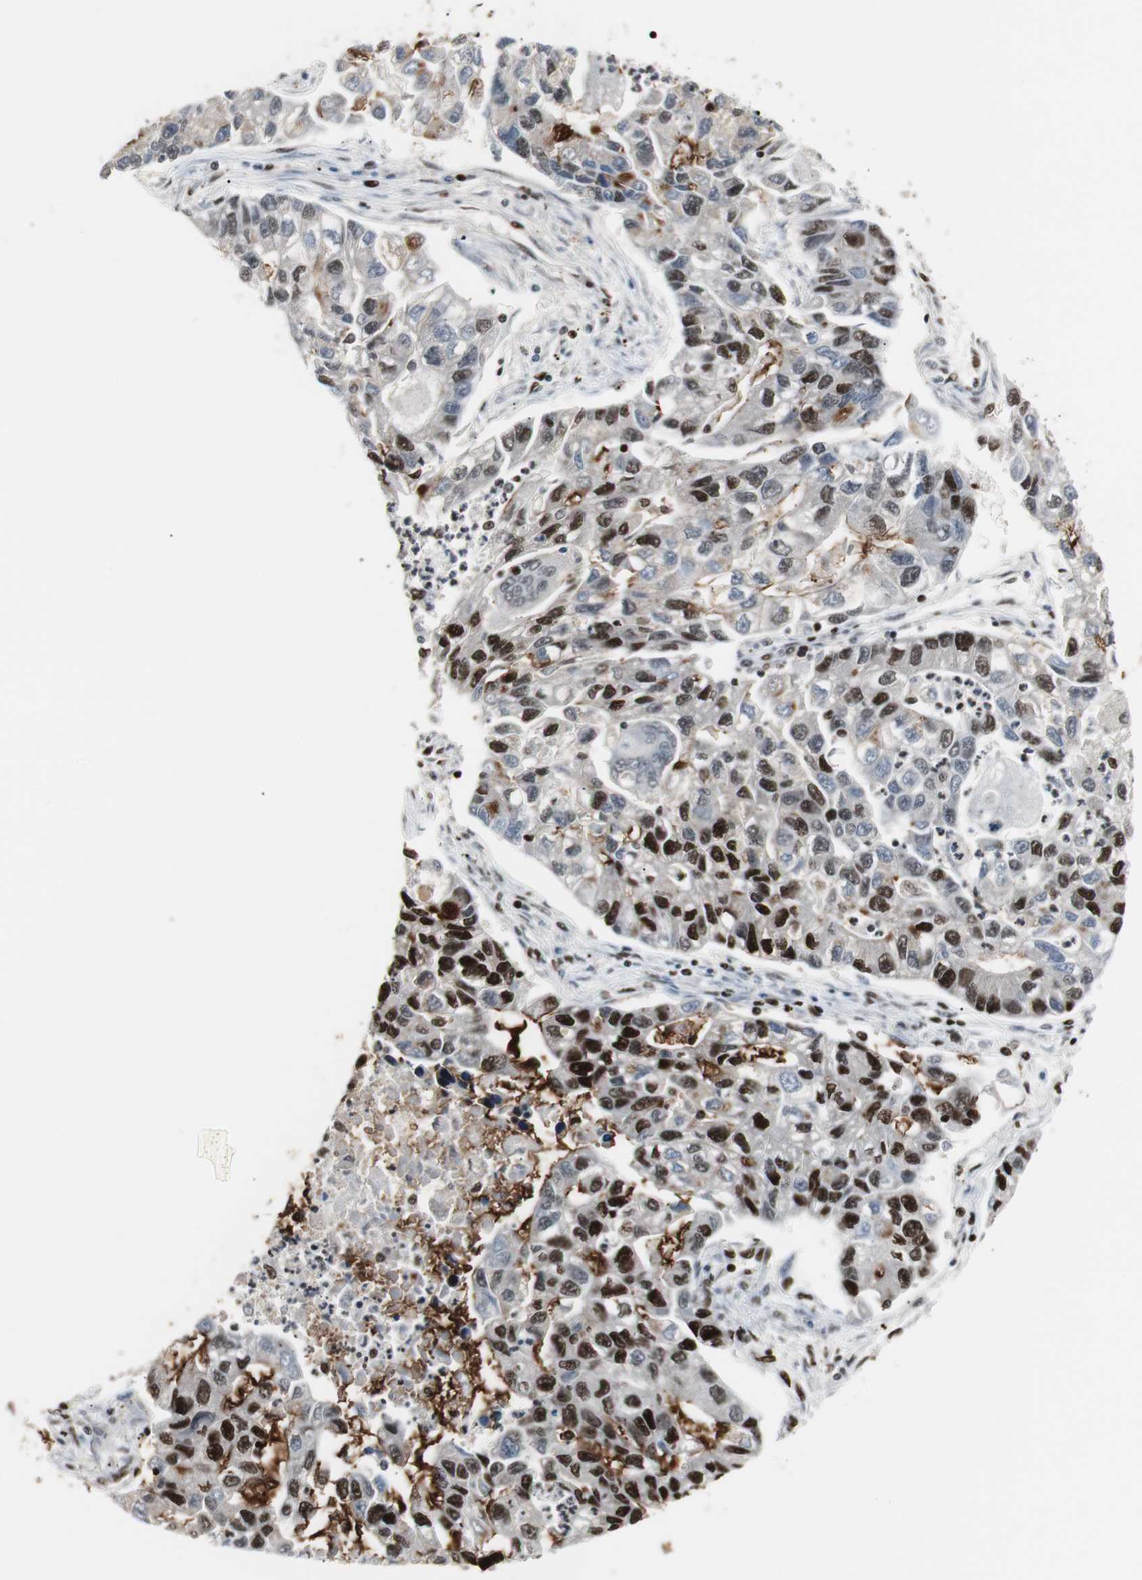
{"staining": {"intensity": "strong", "quantity": "25%-75%", "location": "cytoplasmic/membranous,nuclear"}, "tissue": "lung cancer", "cell_type": "Tumor cells", "image_type": "cancer", "snomed": [{"axis": "morphology", "description": "Adenocarcinoma, NOS"}, {"axis": "topography", "description": "Lung"}], "caption": "Immunohistochemistry of human lung cancer (adenocarcinoma) reveals high levels of strong cytoplasmic/membranous and nuclear positivity in about 25%-75% of tumor cells.", "gene": "MTA2", "patient": {"sex": "female", "age": 51}}